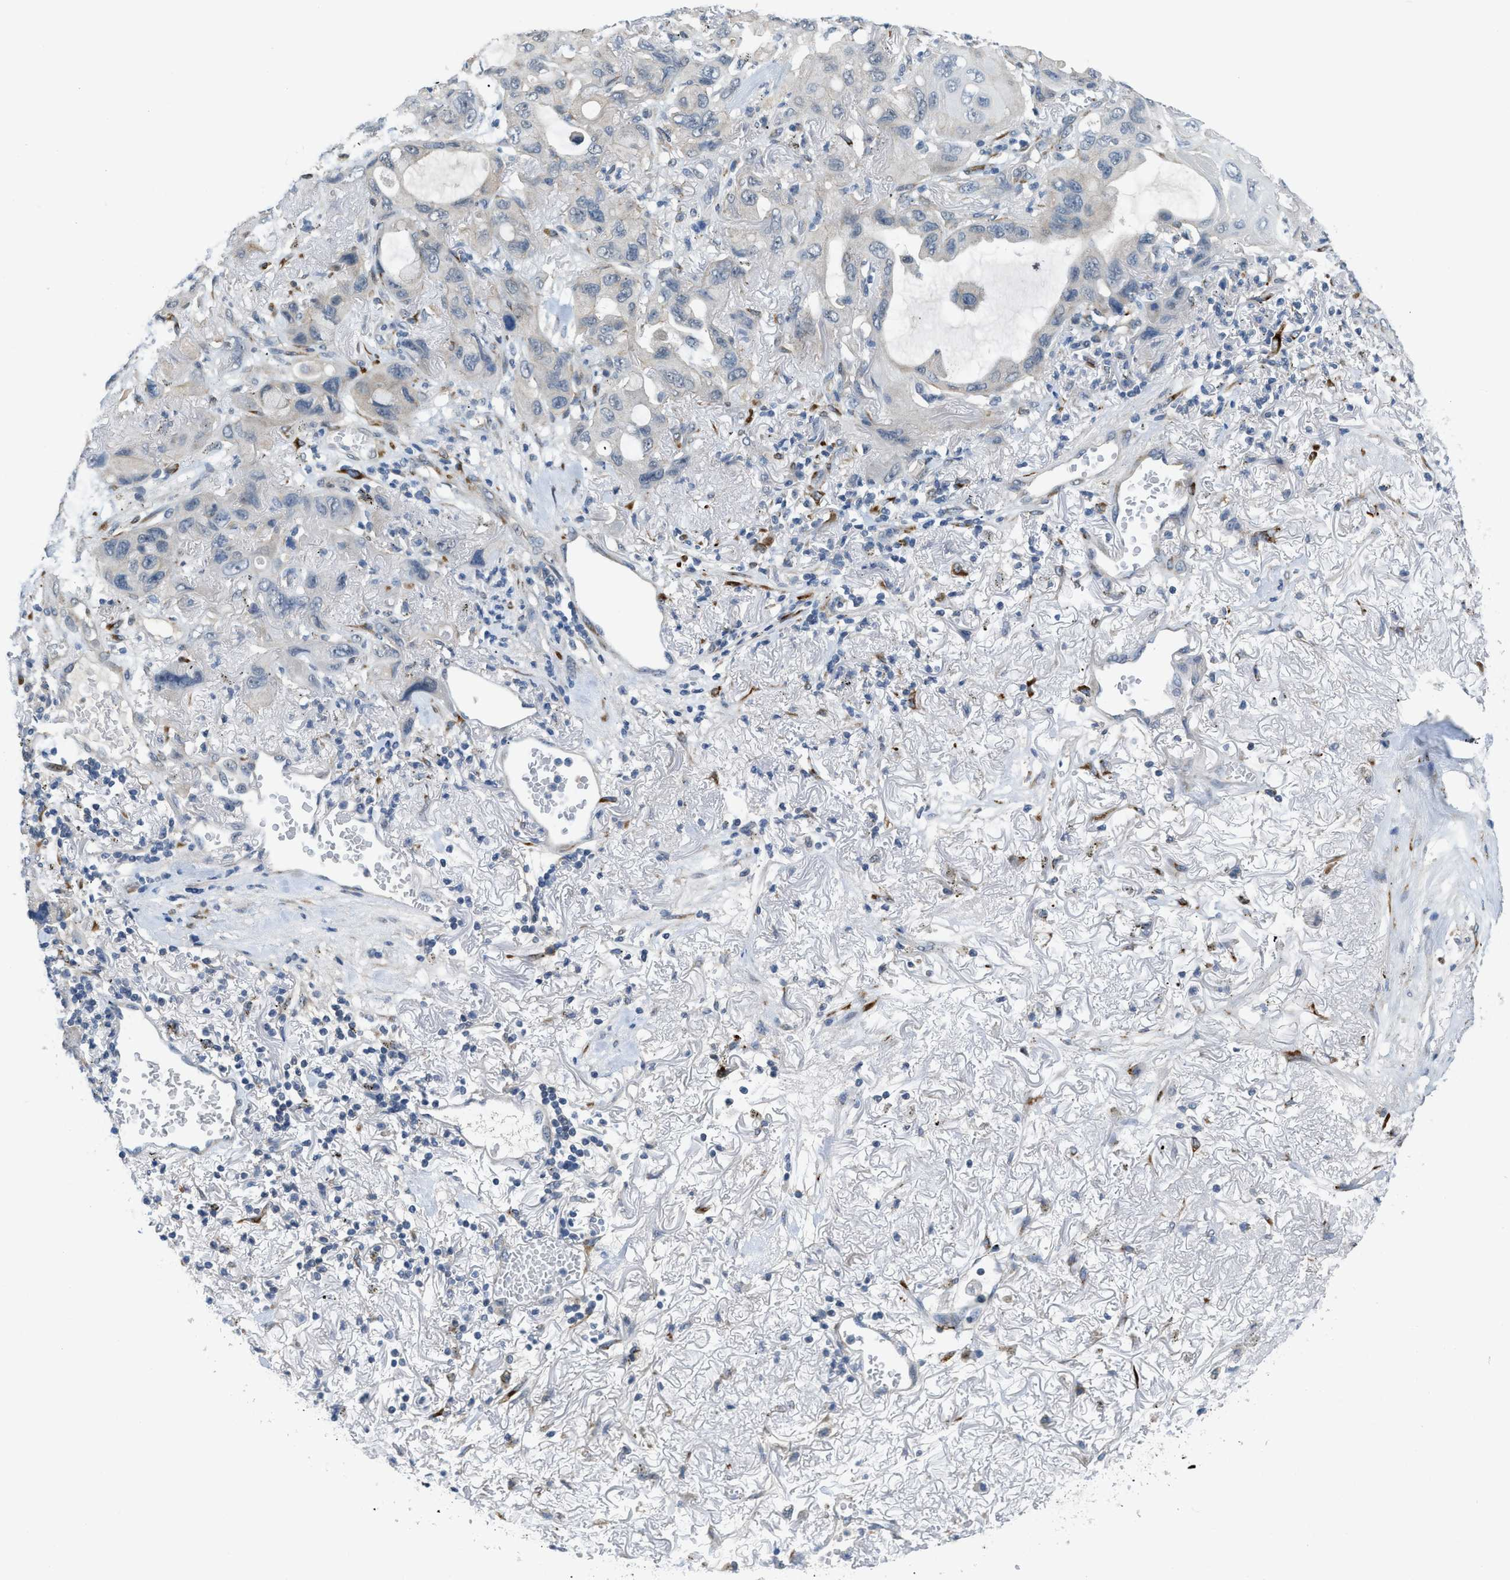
{"staining": {"intensity": "negative", "quantity": "none", "location": "none"}, "tissue": "lung cancer", "cell_type": "Tumor cells", "image_type": "cancer", "snomed": [{"axis": "morphology", "description": "Squamous cell carcinoma, NOS"}, {"axis": "topography", "description": "Lung"}], "caption": "Immunohistochemical staining of human squamous cell carcinoma (lung) demonstrates no significant positivity in tumor cells. (IHC, brightfield microscopy, high magnification).", "gene": "TMEM154", "patient": {"sex": "female", "age": 73}}